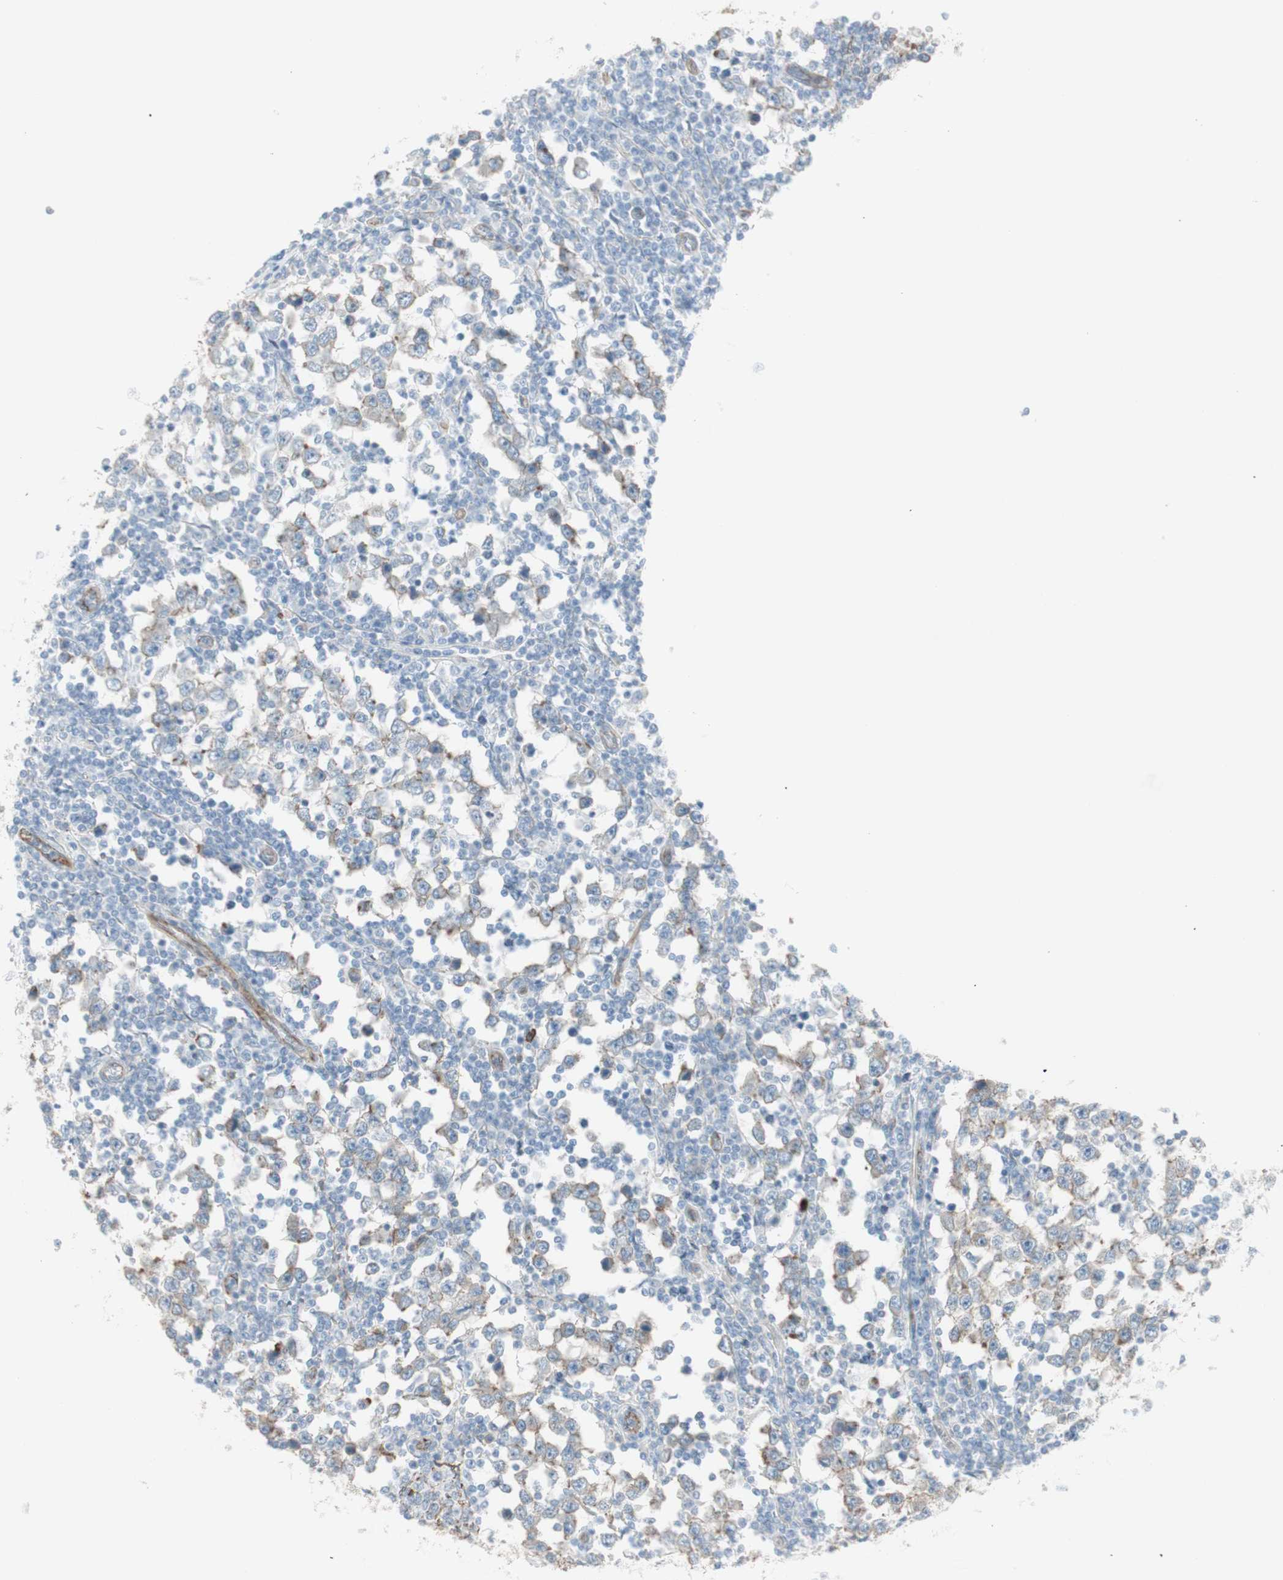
{"staining": {"intensity": "weak", "quantity": "25%-75%", "location": "cytoplasmic/membranous"}, "tissue": "testis cancer", "cell_type": "Tumor cells", "image_type": "cancer", "snomed": [{"axis": "morphology", "description": "Seminoma, NOS"}, {"axis": "topography", "description": "Testis"}], "caption": "A low amount of weak cytoplasmic/membranous staining is identified in about 25%-75% of tumor cells in seminoma (testis) tissue. (Stains: DAB in brown, nuclei in blue, Microscopy: brightfield microscopy at high magnification).", "gene": "MYO6", "patient": {"sex": "male", "age": 65}}